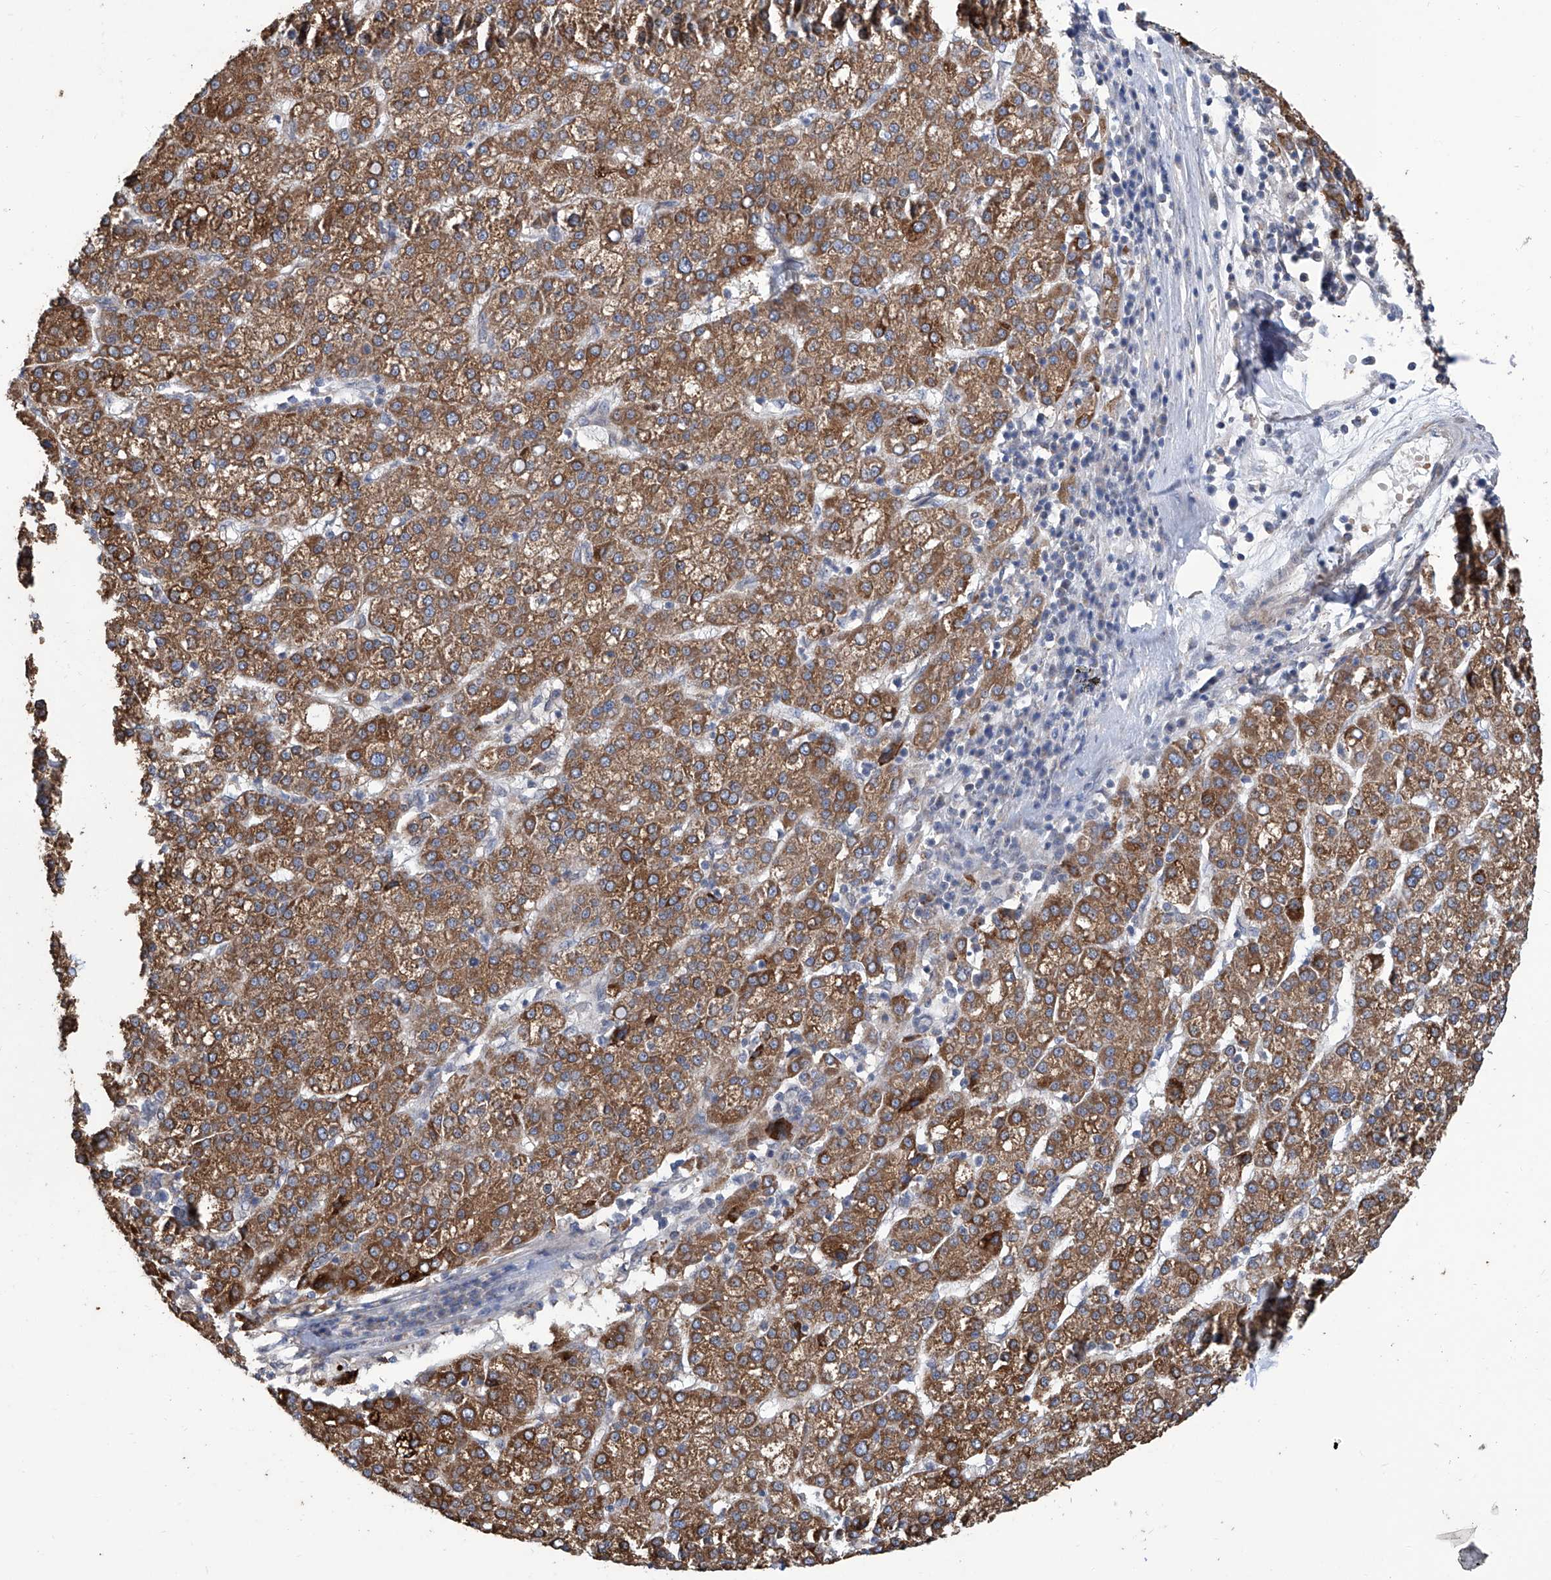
{"staining": {"intensity": "moderate", "quantity": ">75%", "location": "cytoplasmic/membranous"}, "tissue": "liver cancer", "cell_type": "Tumor cells", "image_type": "cancer", "snomed": [{"axis": "morphology", "description": "Carcinoma, Hepatocellular, NOS"}, {"axis": "topography", "description": "Liver"}], "caption": "Immunohistochemistry (IHC) image of liver hepatocellular carcinoma stained for a protein (brown), which demonstrates medium levels of moderate cytoplasmic/membranous expression in approximately >75% of tumor cells.", "gene": "EIF2D", "patient": {"sex": "female", "age": 58}}